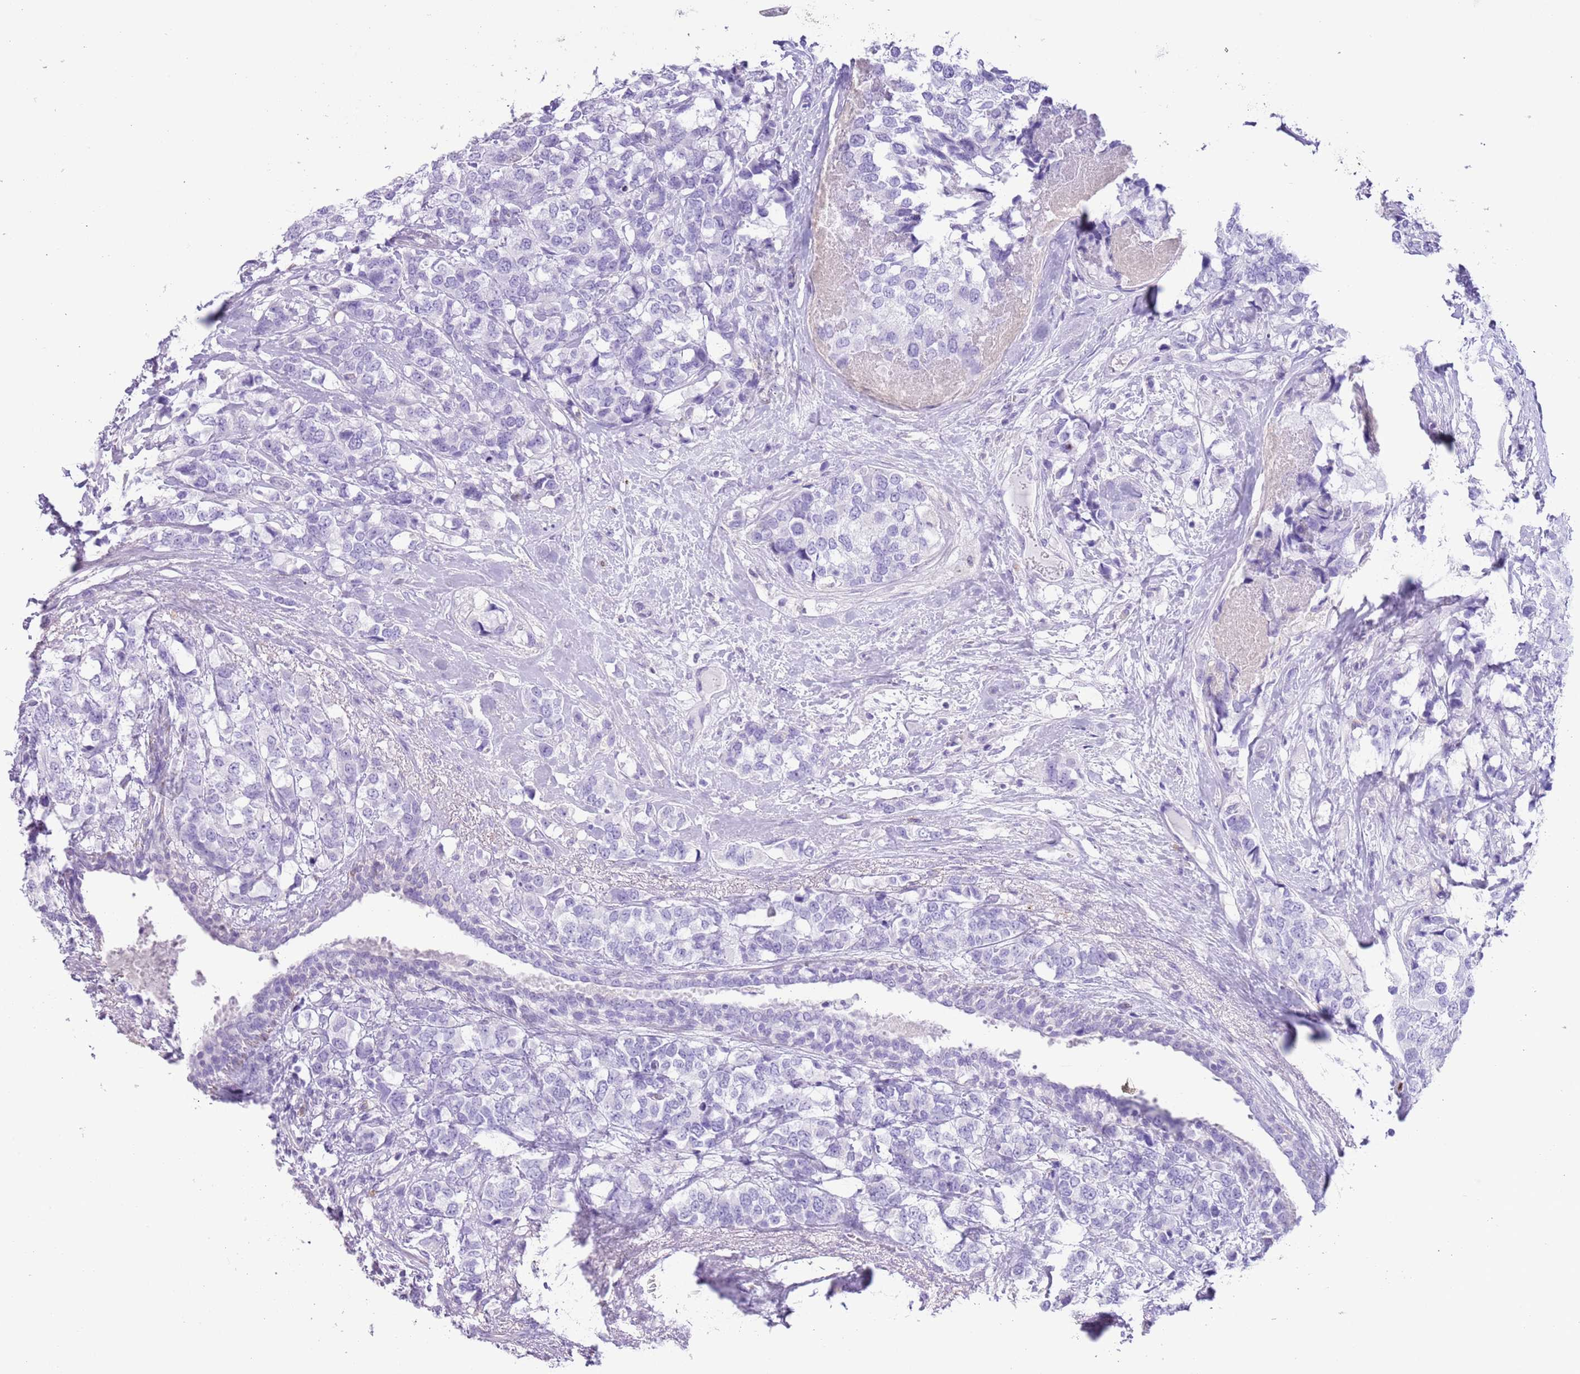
{"staining": {"intensity": "negative", "quantity": "none", "location": "none"}, "tissue": "breast cancer", "cell_type": "Tumor cells", "image_type": "cancer", "snomed": [{"axis": "morphology", "description": "Lobular carcinoma"}, {"axis": "topography", "description": "Breast"}], "caption": "Tumor cells show no significant protein staining in breast lobular carcinoma.", "gene": "SLC7A14", "patient": {"sex": "female", "age": 59}}